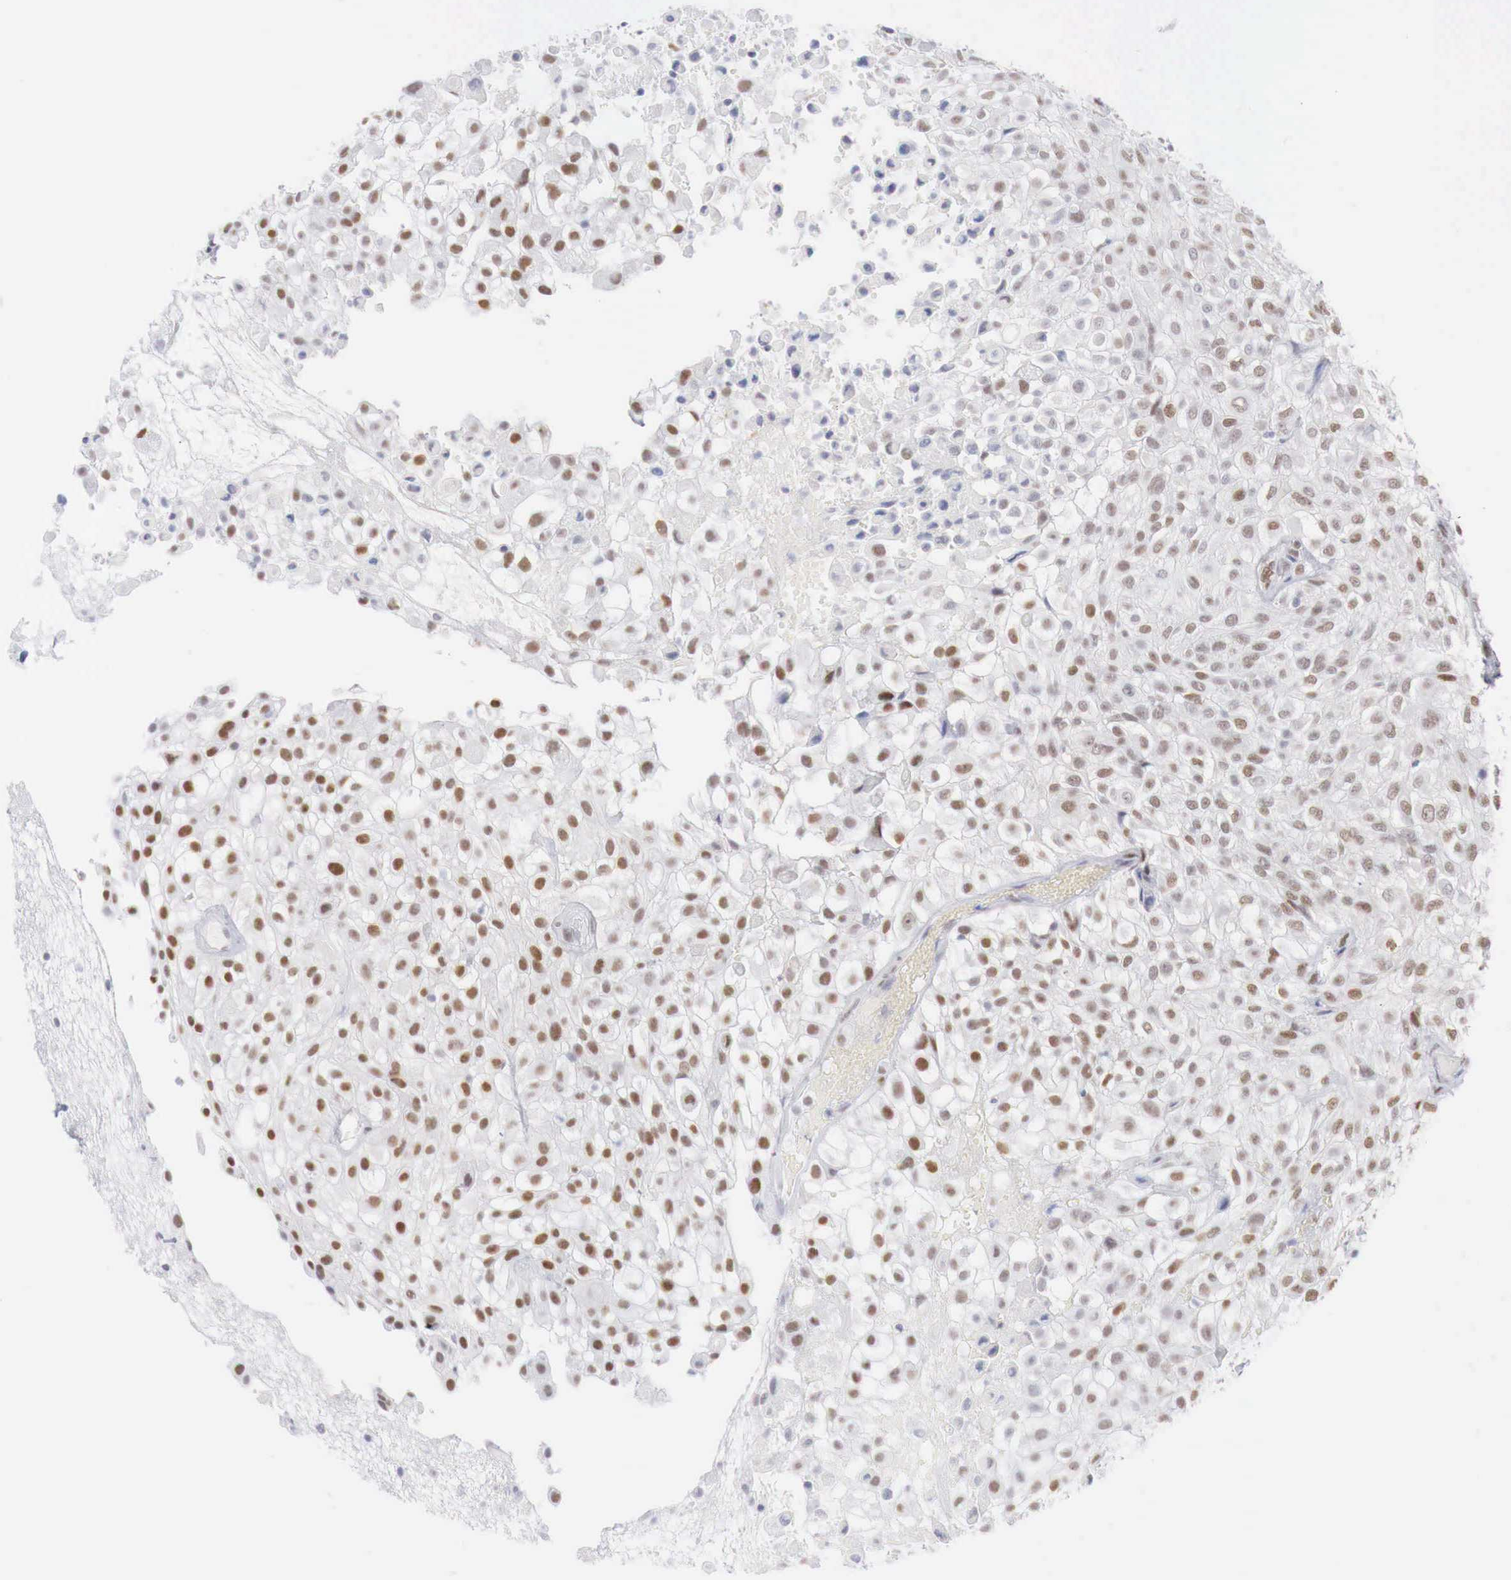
{"staining": {"intensity": "moderate", "quantity": "25%-75%", "location": "cytoplasmic/membranous"}, "tissue": "urothelial cancer", "cell_type": "Tumor cells", "image_type": "cancer", "snomed": [{"axis": "morphology", "description": "Urothelial carcinoma, High grade"}, {"axis": "topography", "description": "Urinary bladder"}], "caption": "Tumor cells demonstrate medium levels of moderate cytoplasmic/membranous expression in approximately 25%-75% of cells in human urothelial carcinoma (high-grade).", "gene": "FOXP2", "patient": {"sex": "male", "age": 56}}